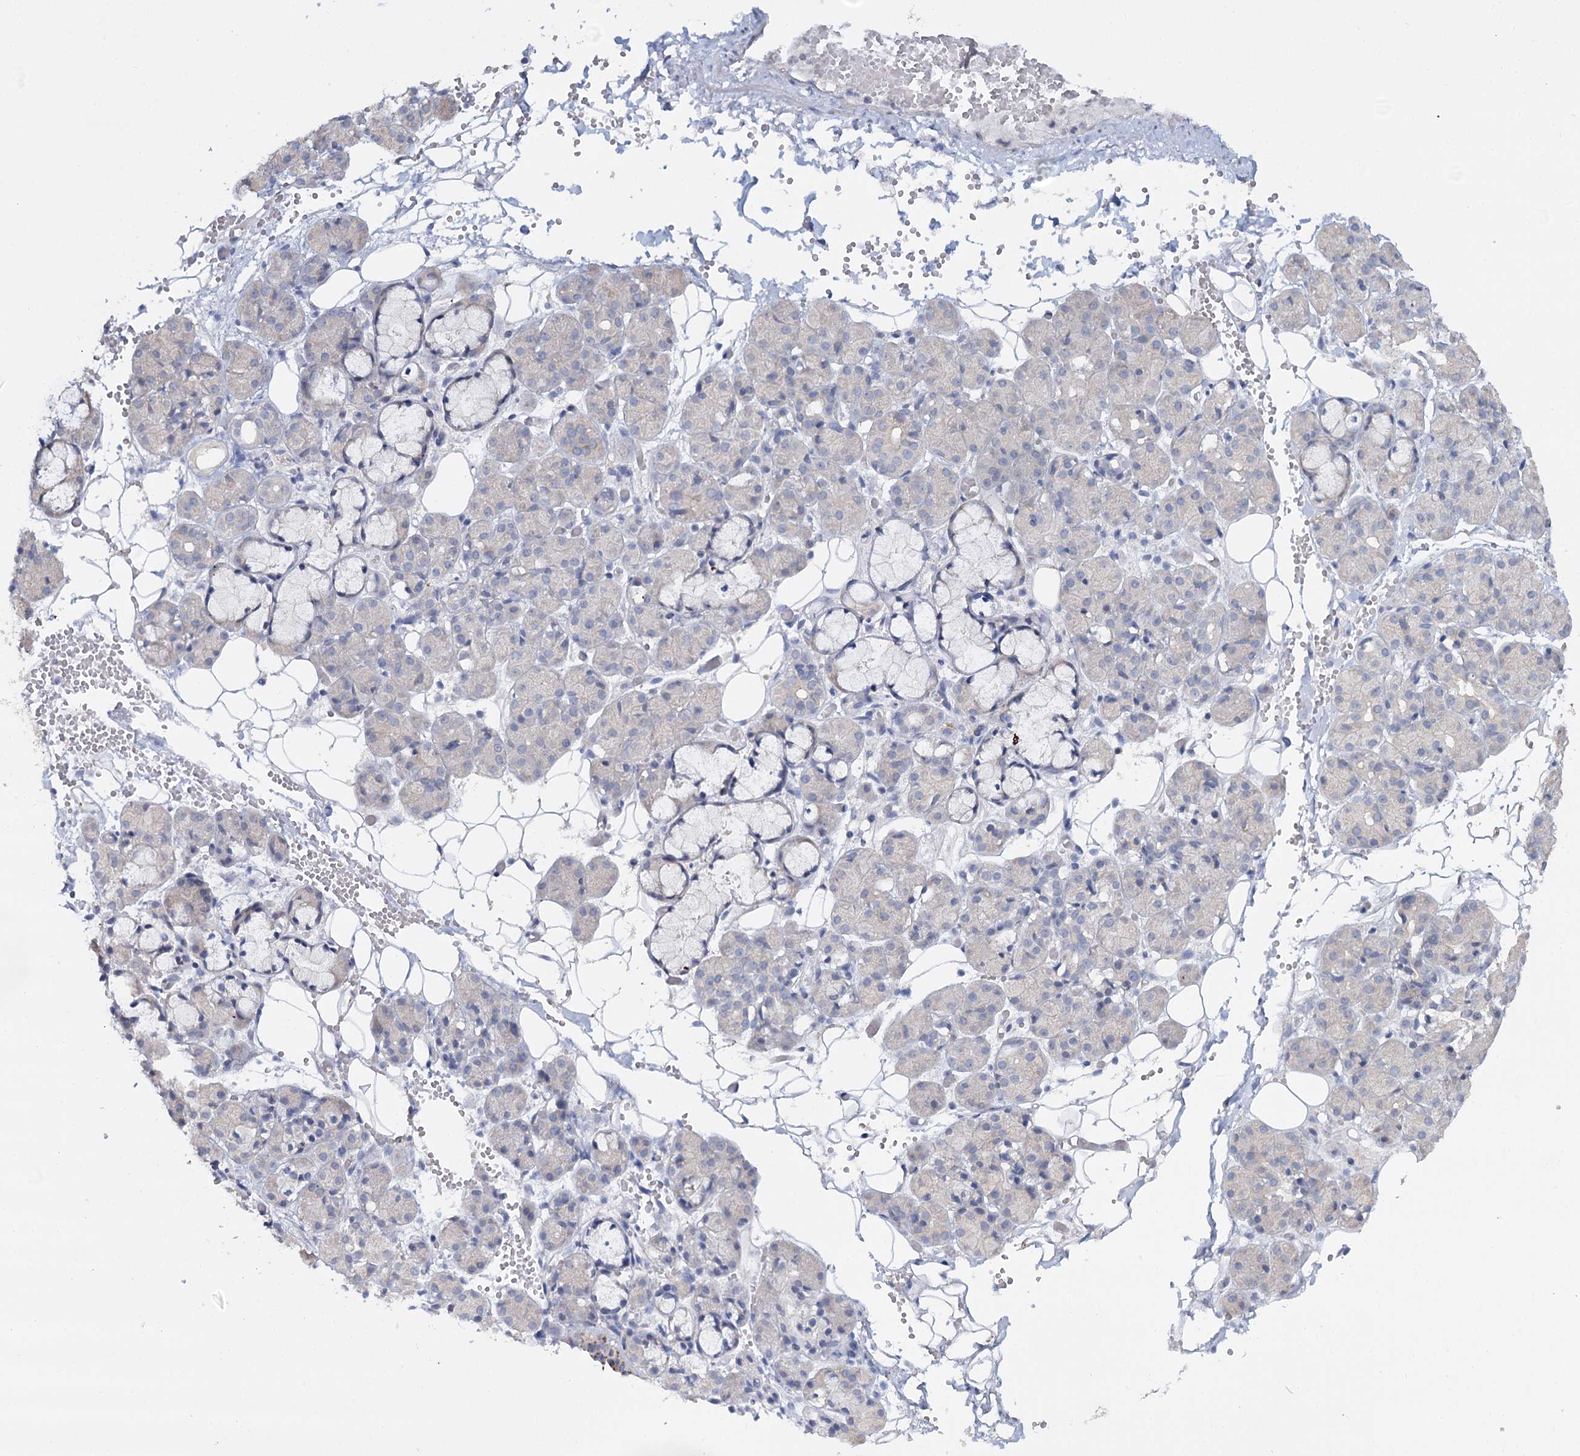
{"staining": {"intensity": "moderate", "quantity": "<25%", "location": "cytoplasmic/membranous"}, "tissue": "salivary gland", "cell_type": "Glandular cells", "image_type": "normal", "snomed": [{"axis": "morphology", "description": "Normal tissue, NOS"}, {"axis": "topography", "description": "Salivary gland"}], "caption": "The immunohistochemical stain labels moderate cytoplasmic/membranous staining in glandular cells of normal salivary gland.", "gene": "DAPK1", "patient": {"sex": "male", "age": 63}}